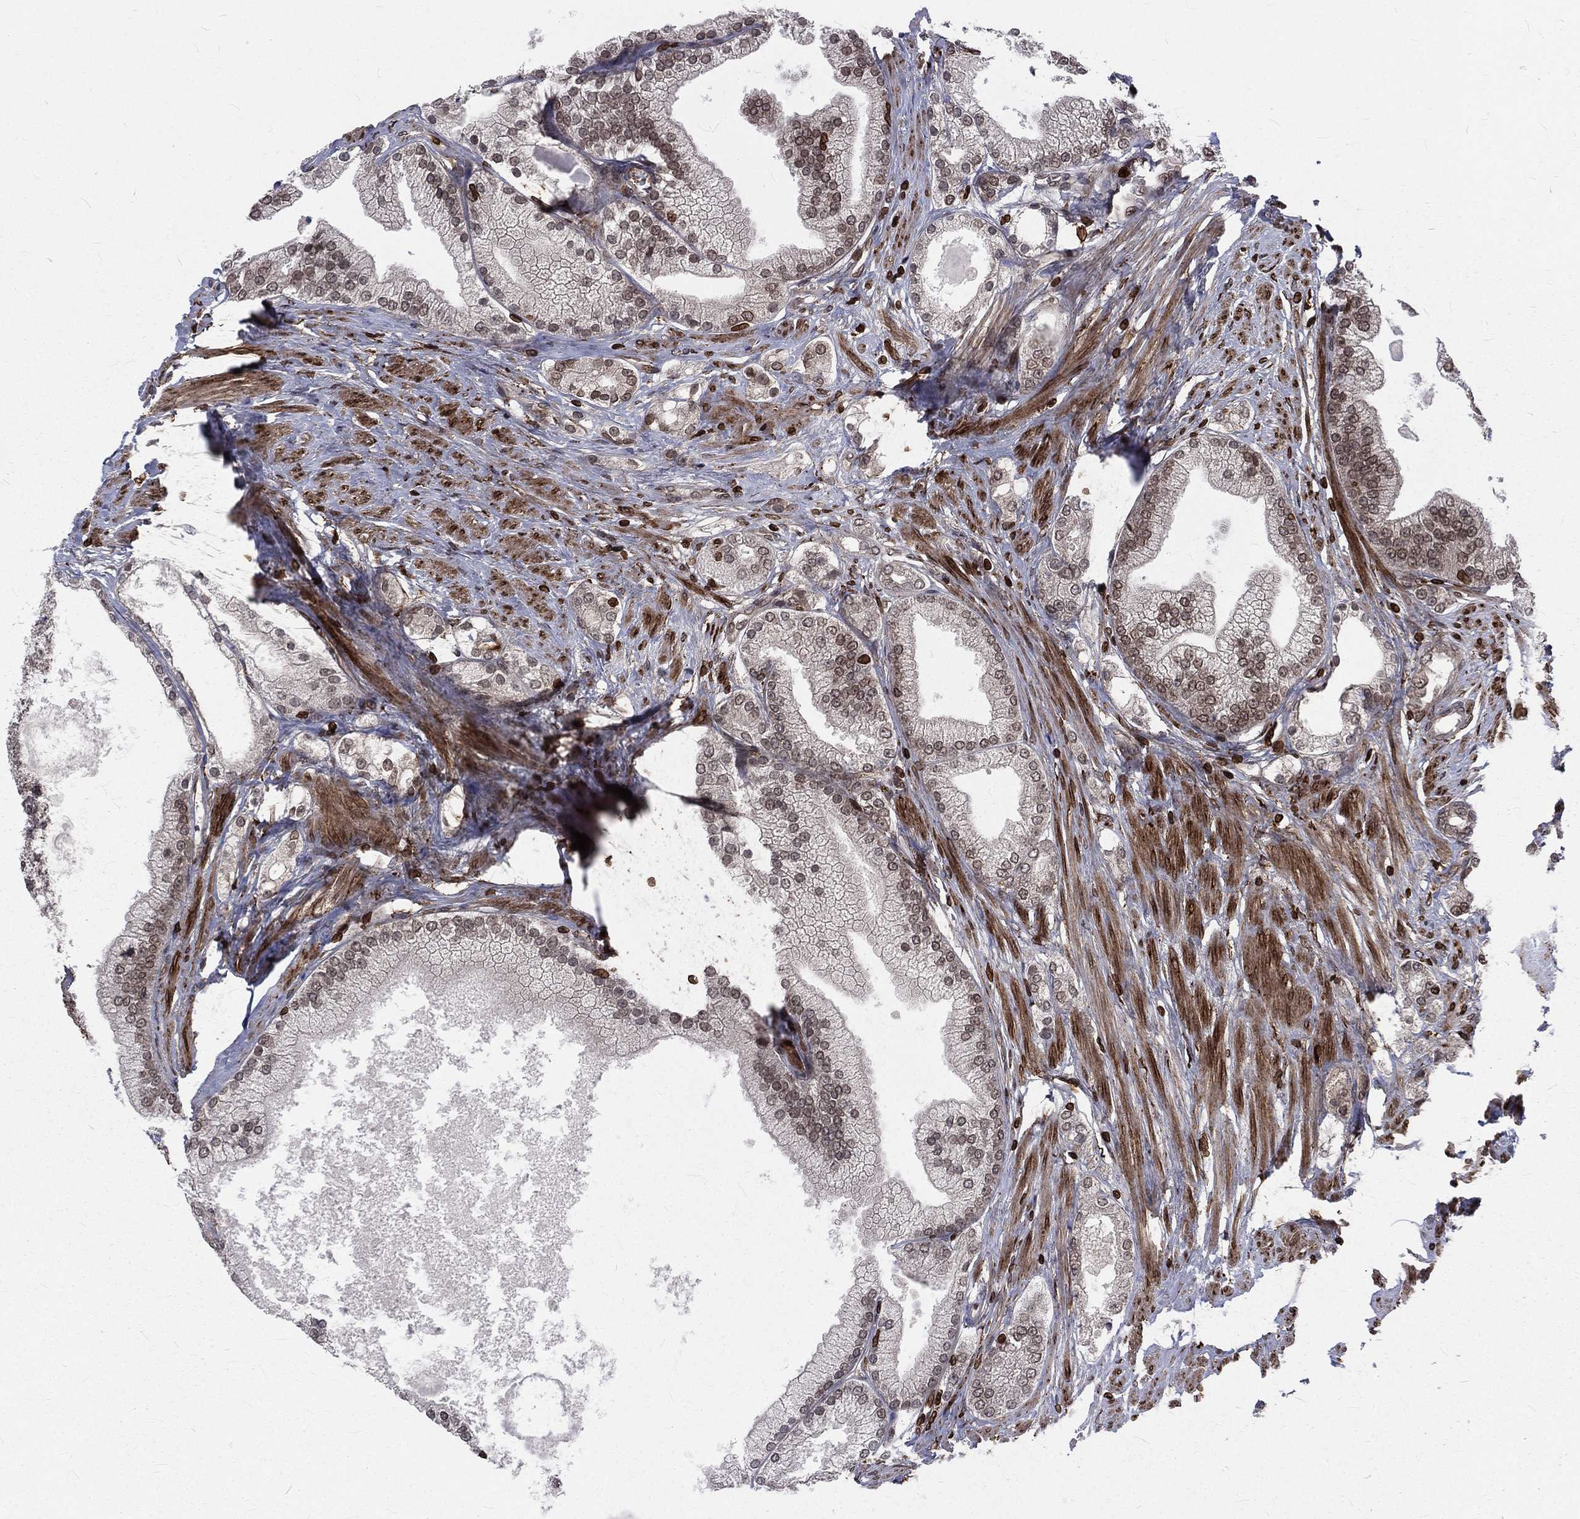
{"staining": {"intensity": "moderate", "quantity": "<25%", "location": "cytoplasmic/membranous,nuclear"}, "tissue": "prostate cancer", "cell_type": "Tumor cells", "image_type": "cancer", "snomed": [{"axis": "morphology", "description": "Adenocarcinoma, NOS"}, {"axis": "topography", "description": "Prostate and seminal vesicle, NOS"}, {"axis": "topography", "description": "Prostate"}], "caption": "This histopathology image reveals prostate adenocarcinoma stained with immunohistochemistry (IHC) to label a protein in brown. The cytoplasmic/membranous and nuclear of tumor cells show moderate positivity for the protein. Nuclei are counter-stained blue.", "gene": "LBR", "patient": {"sex": "male", "age": 67}}